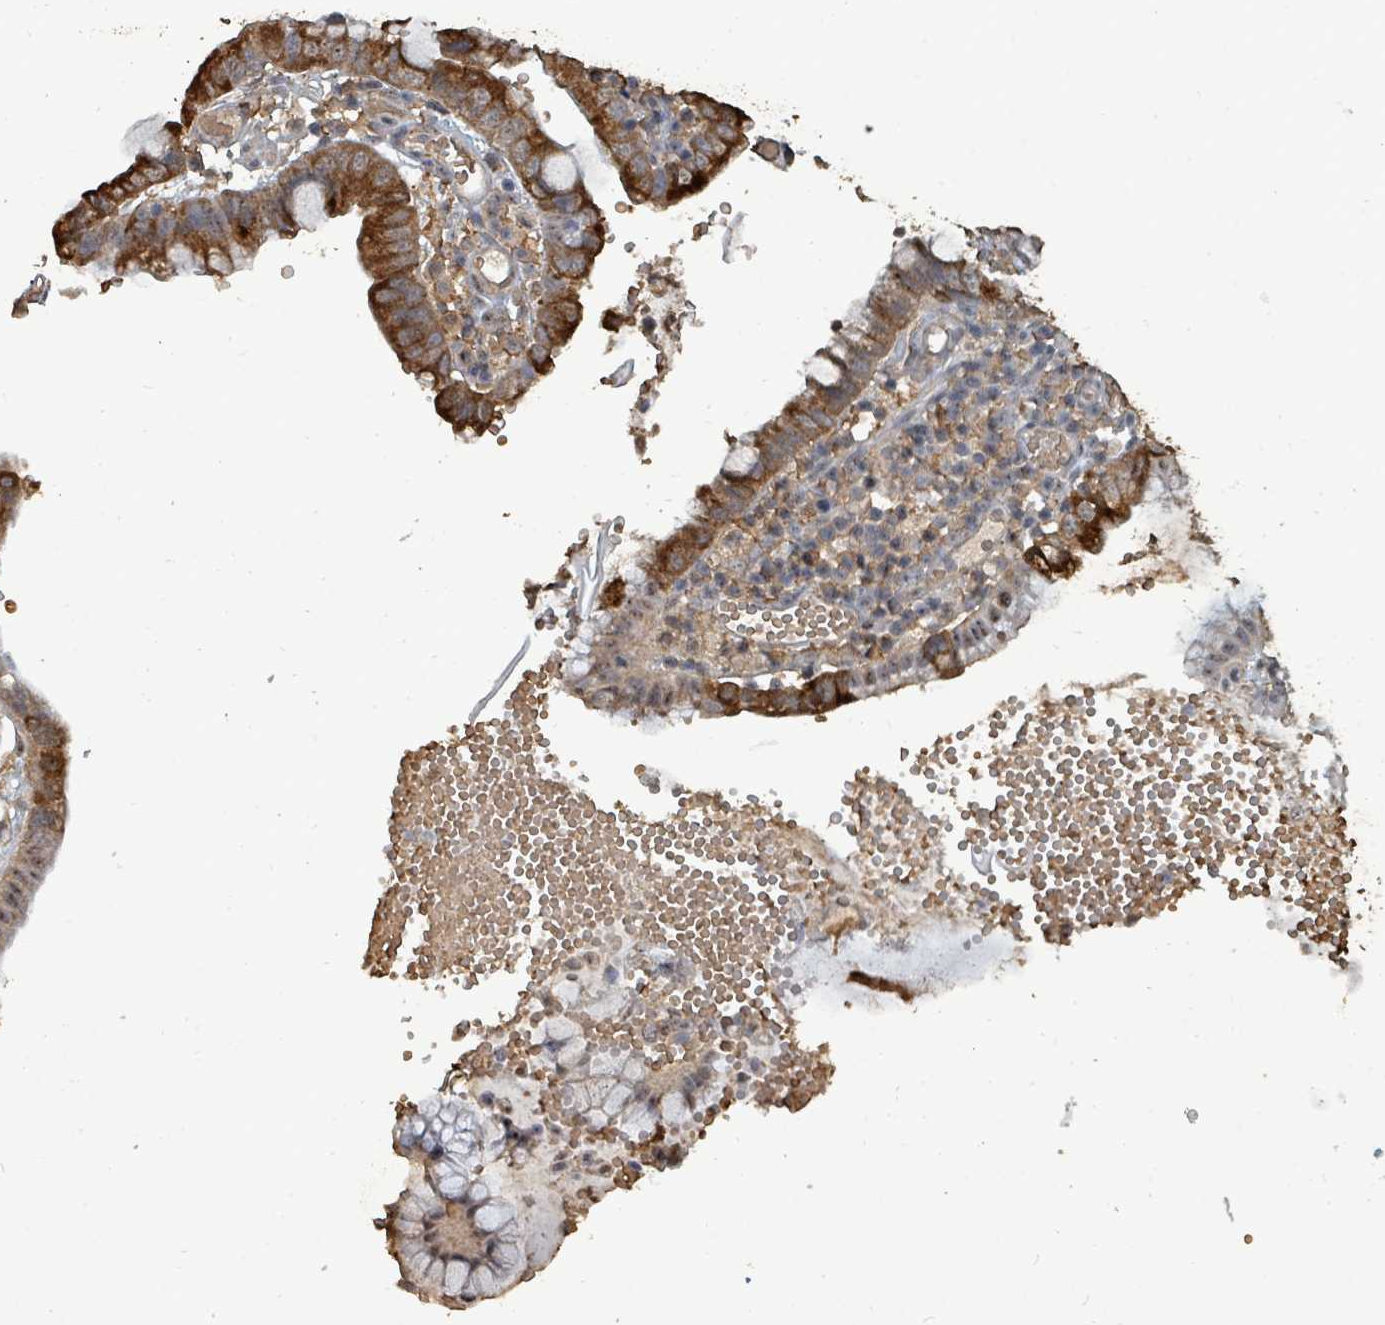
{"staining": {"intensity": "strong", "quantity": "25%-75%", "location": "cytoplasmic/membranous"}, "tissue": "stomach cancer", "cell_type": "Tumor cells", "image_type": "cancer", "snomed": [{"axis": "morphology", "description": "Adenocarcinoma, NOS"}, {"axis": "topography", "description": "Stomach"}], "caption": "Protein staining shows strong cytoplasmic/membranous expression in about 25%-75% of tumor cells in adenocarcinoma (stomach). (DAB = brown stain, brightfield microscopy at high magnification).", "gene": "C6orf52", "patient": {"sex": "male", "age": 55}}